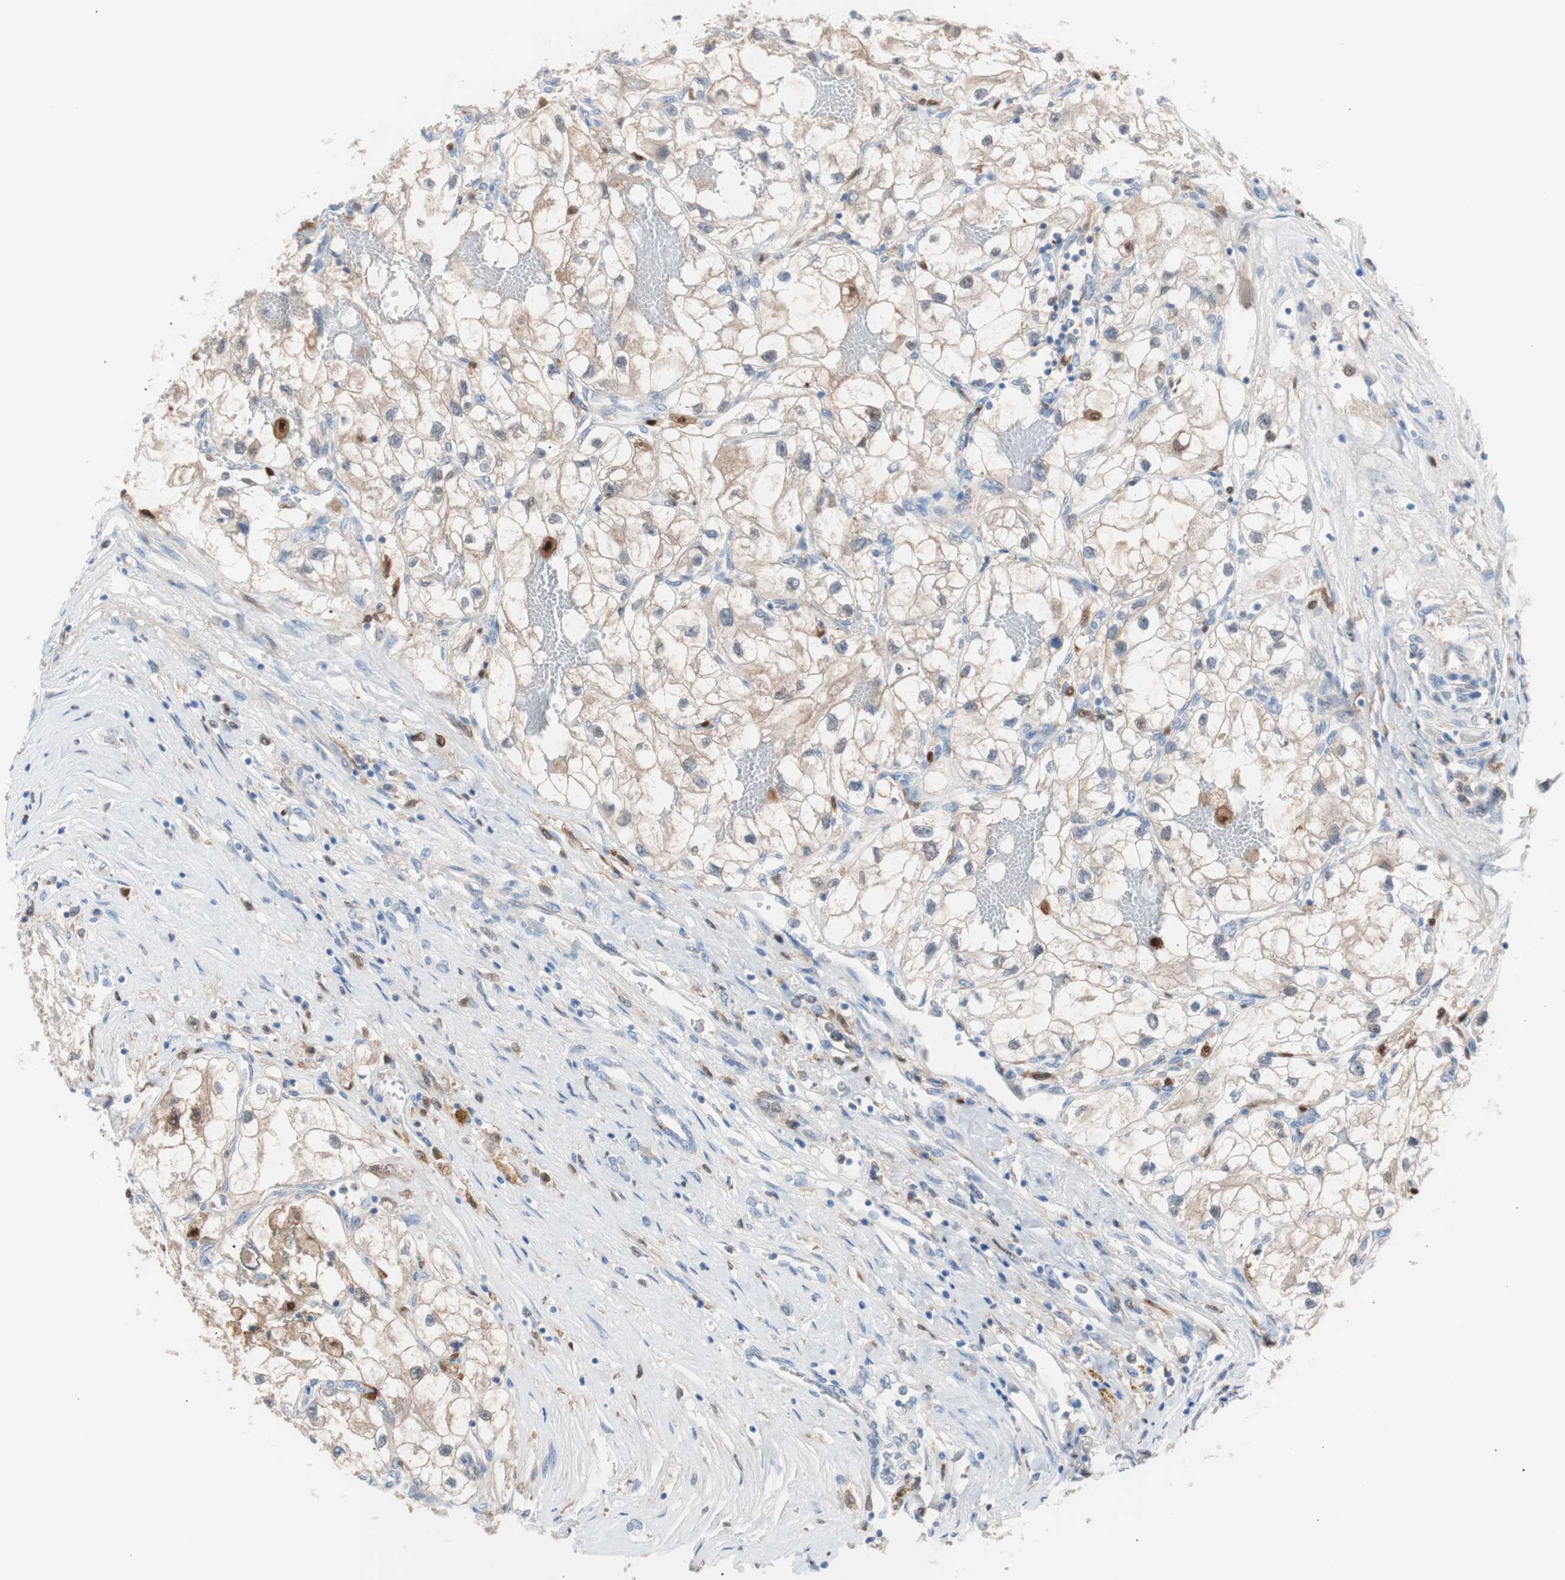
{"staining": {"intensity": "weak", "quantity": ">75%", "location": "cytoplasmic/membranous"}, "tissue": "renal cancer", "cell_type": "Tumor cells", "image_type": "cancer", "snomed": [{"axis": "morphology", "description": "Adenocarcinoma, NOS"}, {"axis": "topography", "description": "Kidney"}], "caption": "Renal cancer tissue exhibits weak cytoplasmic/membranous expression in about >75% of tumor cells", "gene": "IL18", "patient": {"sex": "female", "age": 70}}